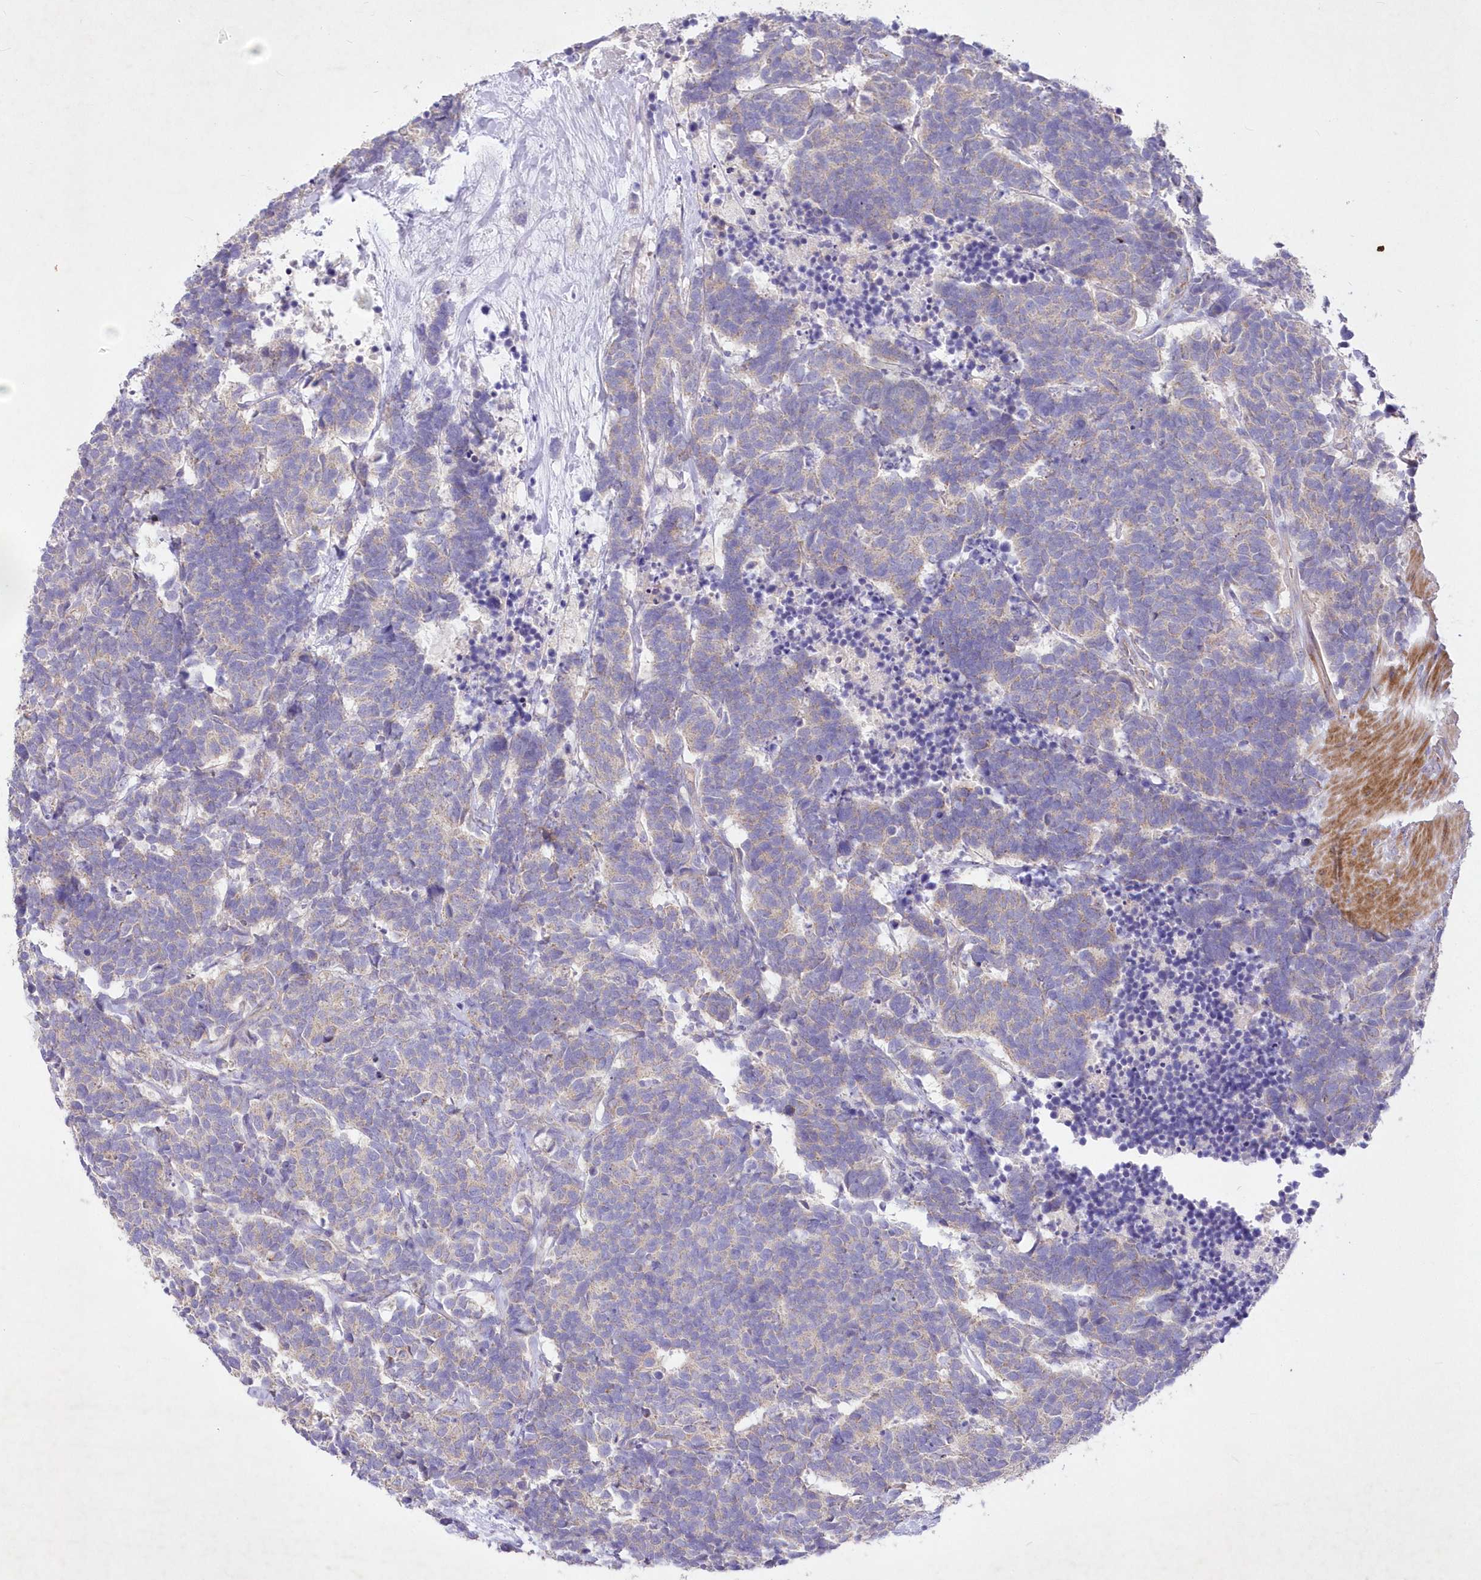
{"staining": {"intensity": "weak", "quantity": "<25%", "location": "cytoplasmic/membranous"}, "tissue": "carcinoid", "cell_type": "Tumor cells", "image_type": "cancer", "snomed": [{"axis": "morphology", "description": "Carcinoma, NOS"}, {"axis": "morphology", "description": "Carcinoid, malignant, NOS"}, {"axis": "topography", "description": "Urinary bladder"}], "caption": "There is no significant staining in tumor cells of carcinoid.", "gene": "ITSN2", "patient": {"sex": "male", "age": 57}}